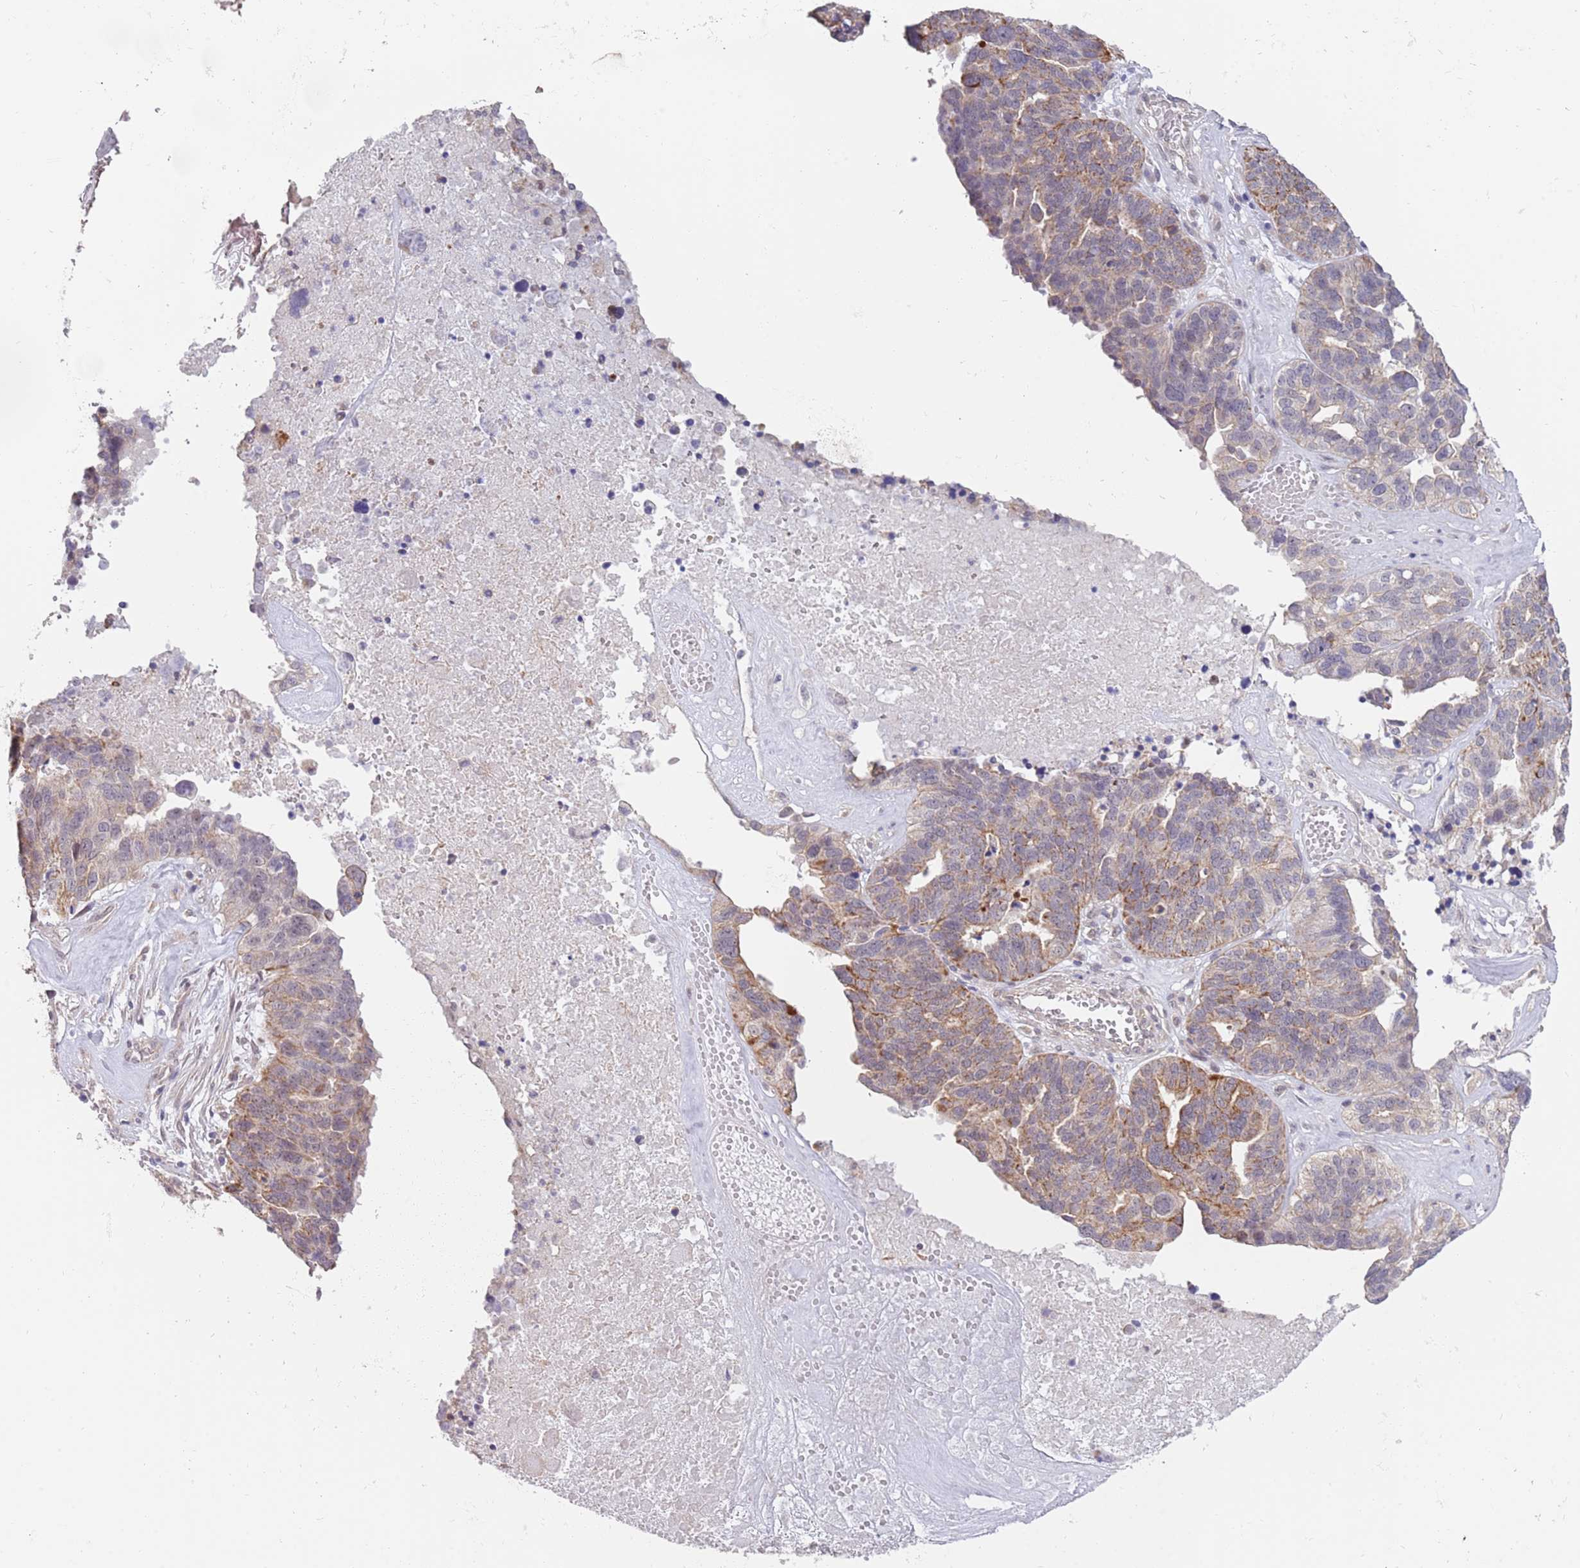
{"staining": {"intensity": "moderate", "quantity": ">75%", "location": "cytoplasmic/membranous"}, "tissue": "ovarian cancer", "cell_type": "Tumor cells", "image_type": "cancer", "snomed": [{"axis": "morphology", "description": "Cystadenocarcinoma, serous, NOS"}, {"axis": "topography", "description": "Ovary"}], "caption": "Ovarian serous cystadenocarcinoma stained with DAB (3,3'-diaminobenzidine) immunohistochemistry (IHC) displays medium levels of moderate cytoplasmic/membranous expression in approximately >75% of tumor cells. The staining was performed using DAB to visualize the protein expression in brown, while the nuclei were stained in blue with hematoxylin (Magnification: 20x).", "gene": "UQCC3", "patient": {"sex": "female", "age": 59}}